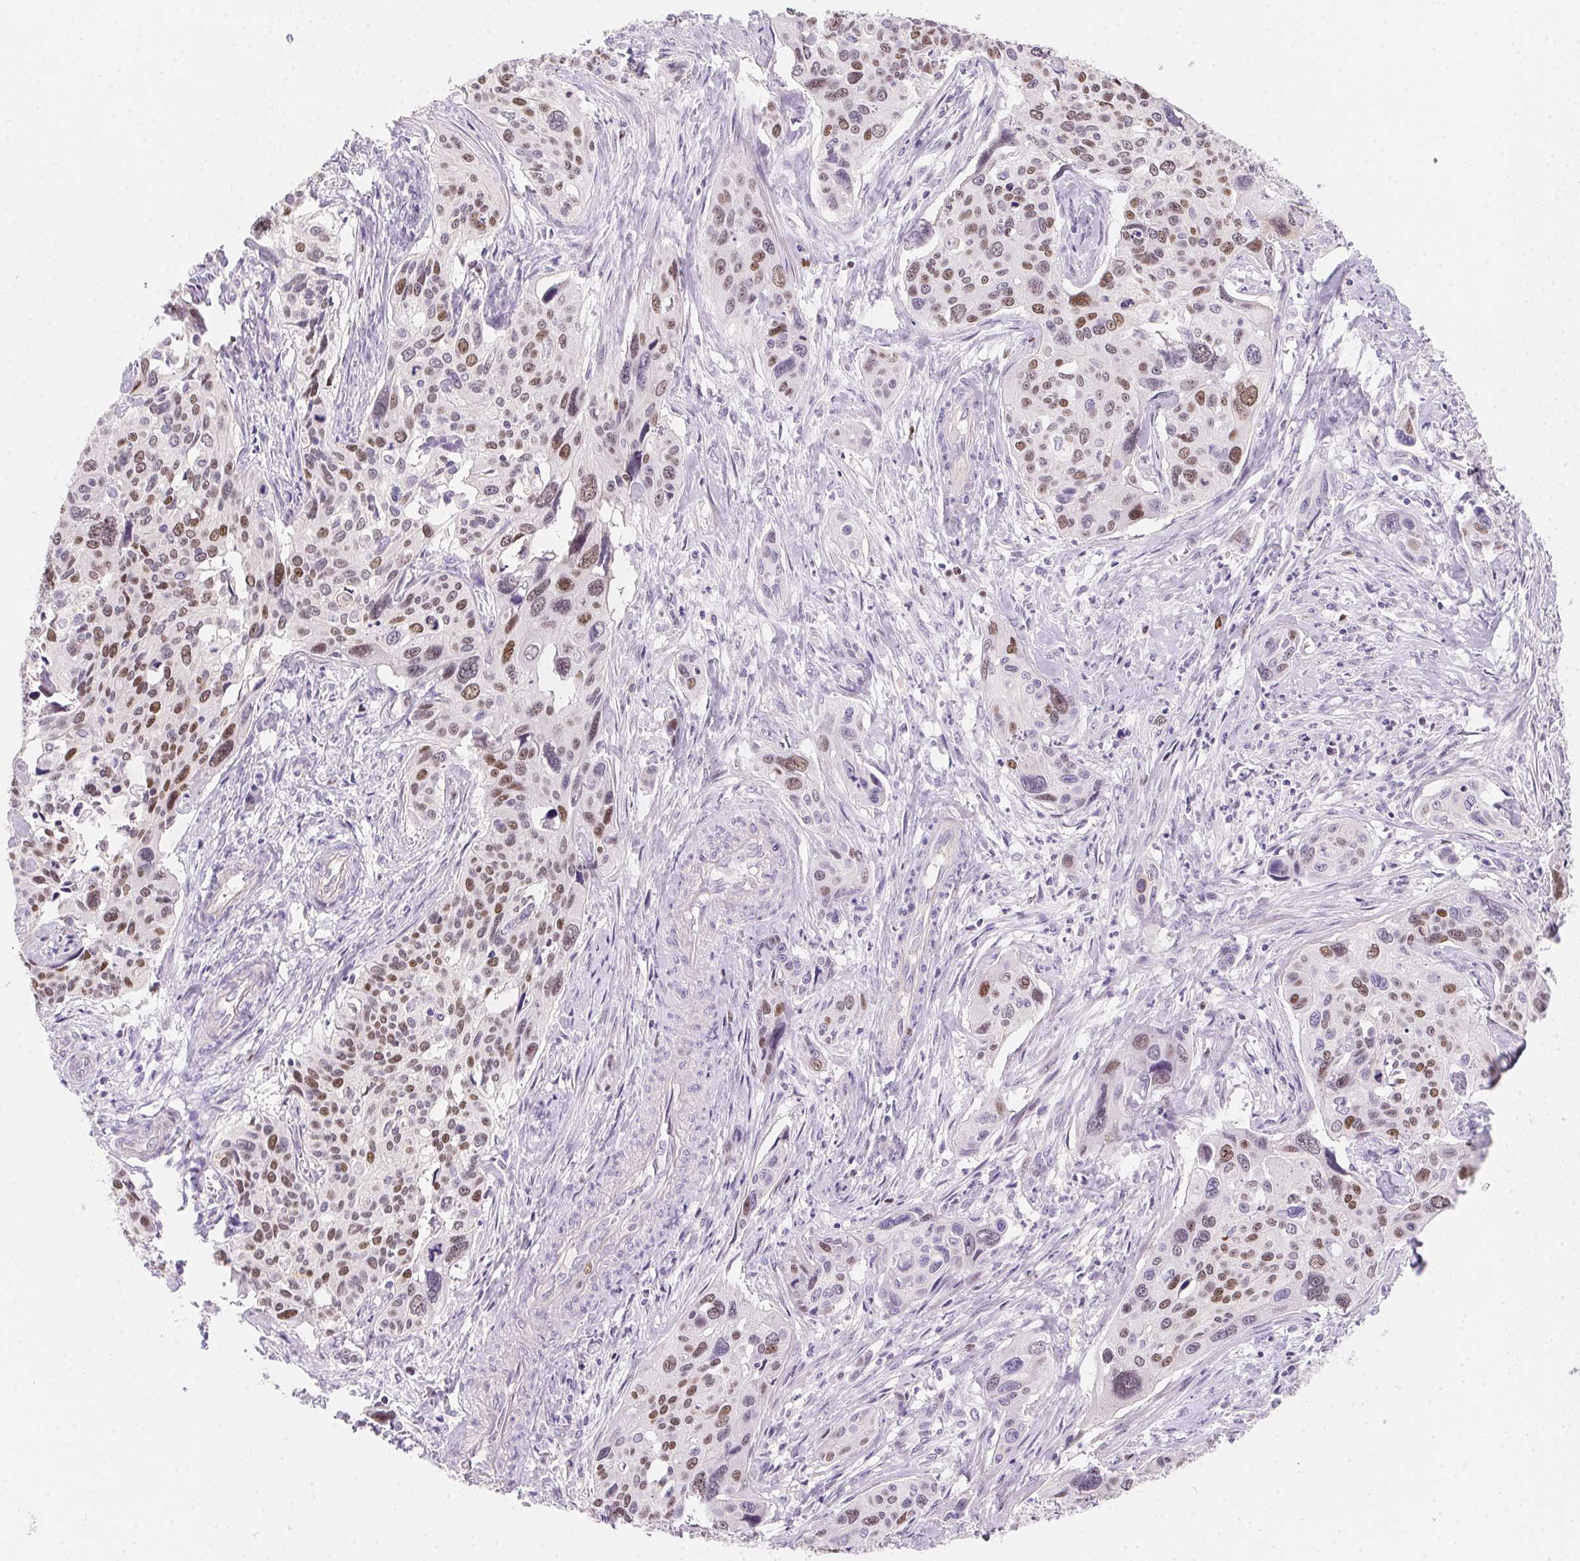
{"staining": {"intensity": "moderate", "quantity": "25%-75%", "location": "nuclear"}, "tissue": "cervical cancer", "cell_type": "Tumor cells", "image_type": "cancer", "snomed": [{"axis": "morphology", "description": "Squamous cell carcinoma, NOS"}, {"axis": "topography", "description": "Cervix"}], "caption": "Human cervical cancer stained with a protein marker displays moderate staining in tumor cells.", "gene": "HELLS", "patient": {"sex": "female", "age": 31}}